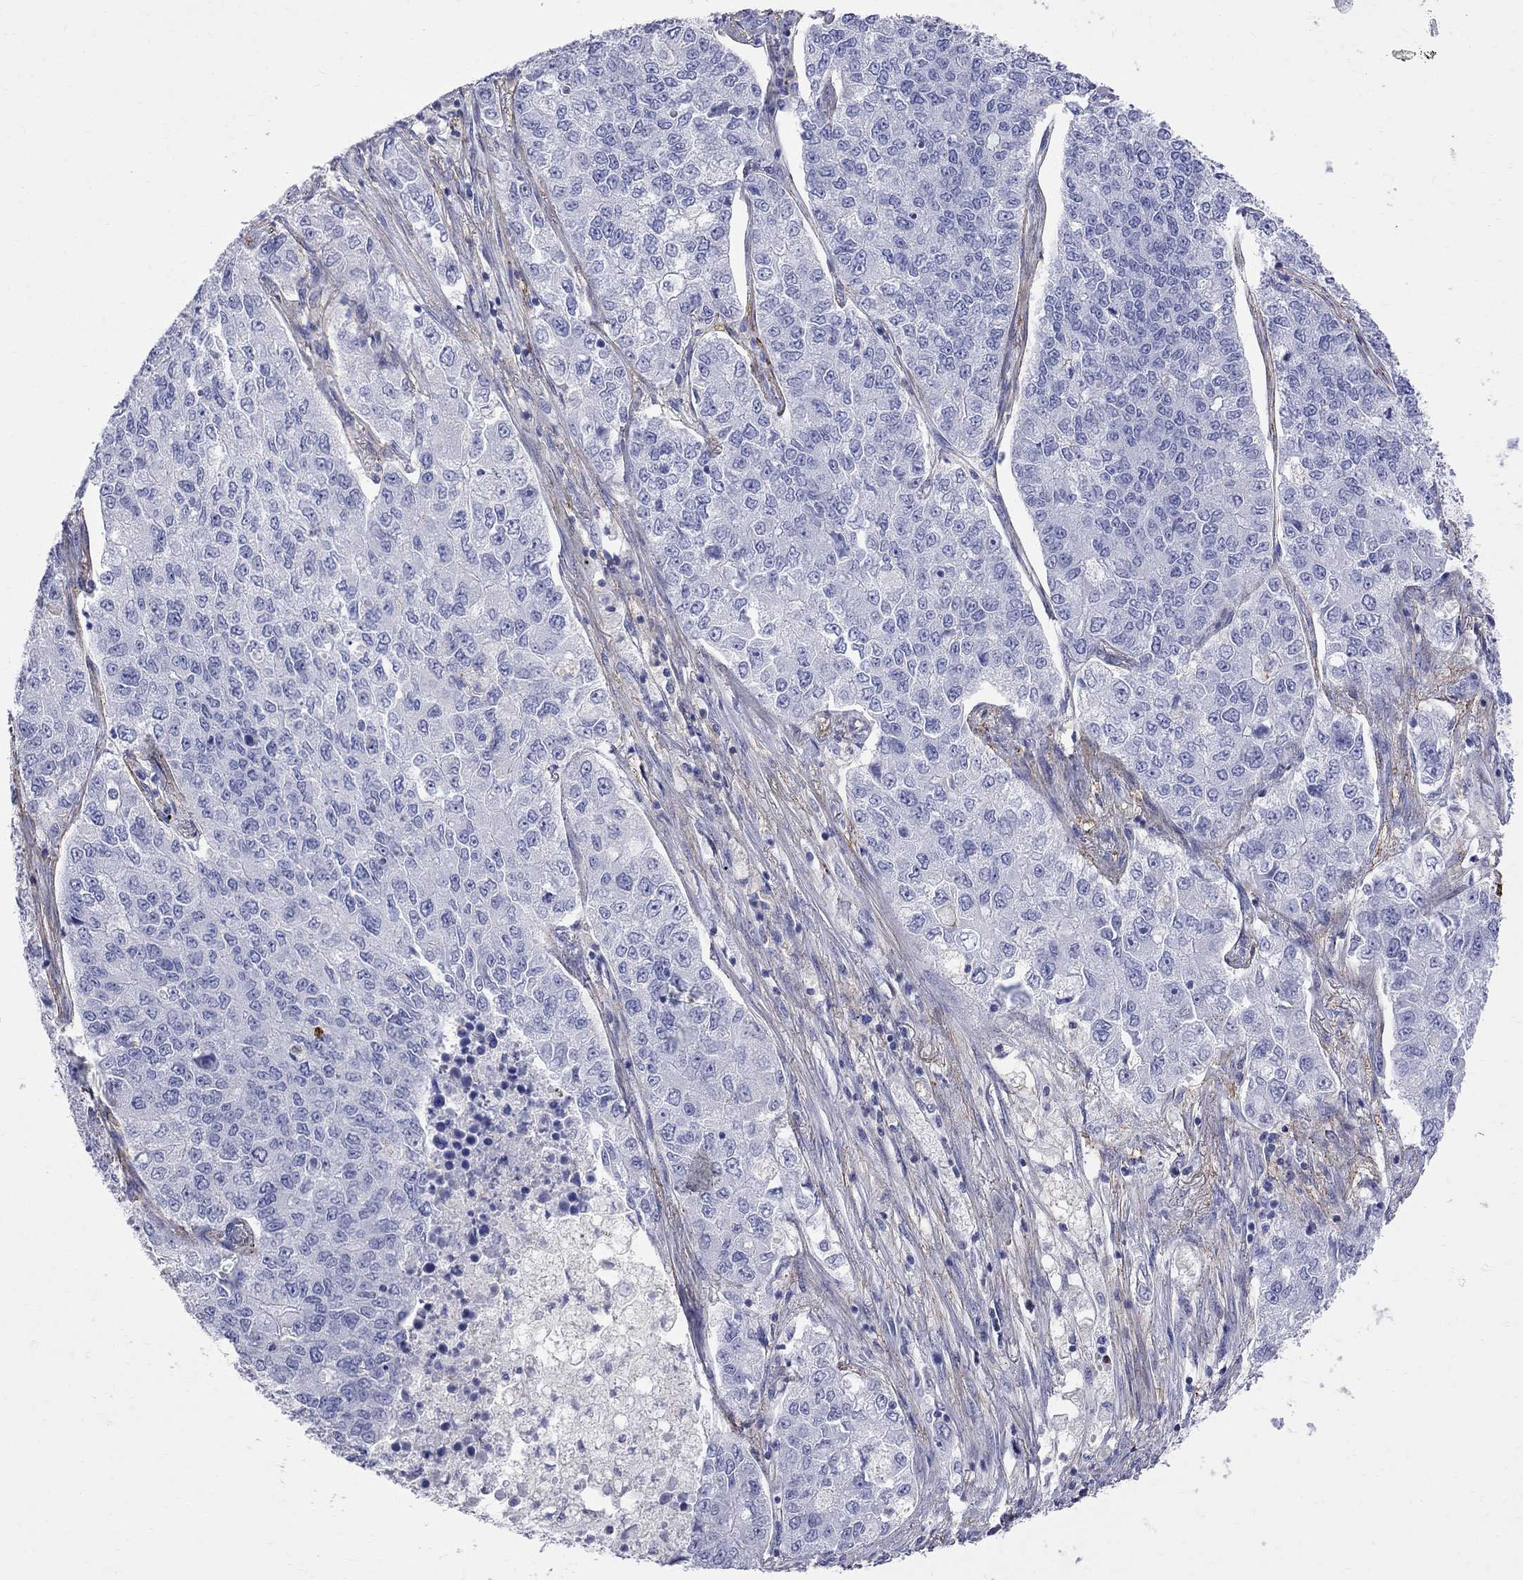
{"staining": {"intensity": "negative", "quantity": "none", "location": "none"}, "tissue": "lung cancer", "cell_type": "Tumor cells", "image_type": "cancer", "snomed": [{"axis": "morphology", "description": "Adenocarcinoma, NOS"}, {"axis": "topography", "description": "Lung"}], "caption": "An image of human adenocarcinoma (lung) is negative for staining in tumor cells.", "gene": "S100A3", "patient": {"sex": "male", "age": 49}}